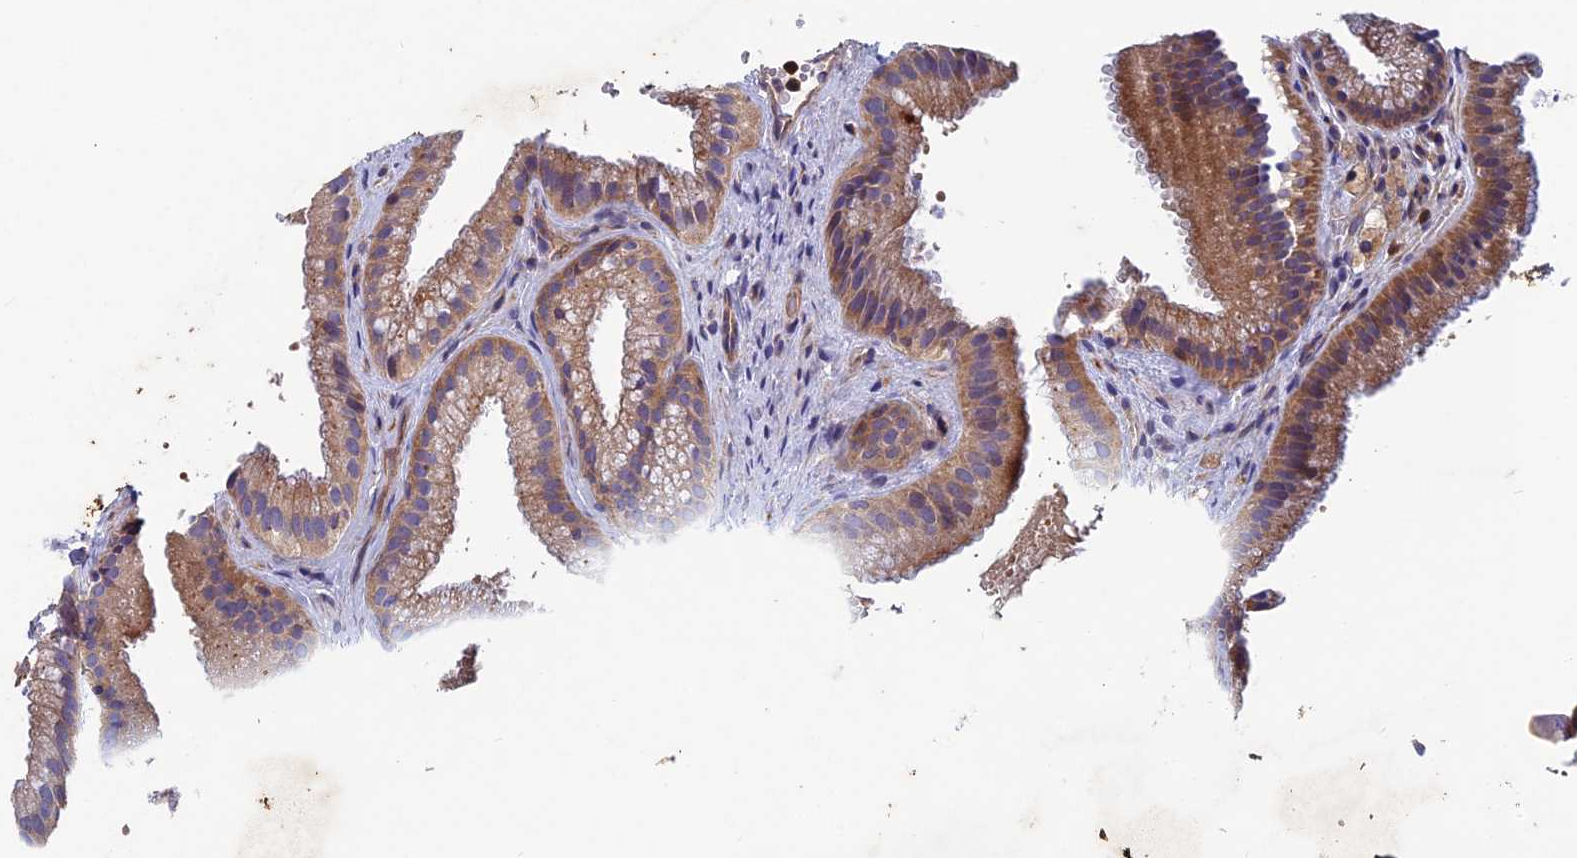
{"staining": {"intensity": "moderate", "quantity": ">75%", "location": "cytoplasmic/membranous"}, "tissue": "gallbladder", "cell_type": "Glandular cells", "image_type": "normal", "snomed": [{"axis": "morphology", "description": "Normal tissue, NOS"}, {"axis": "topography", "description": "Gallbladder"}], "caption": "This micrograph reveals IHC staining of benign gallbladder, with medium moderate cytoplasmic/membranous staining in about >75% of glandular cells.", "gene": "NCAPG", "patient": {"sex": "female", "age": 64}}